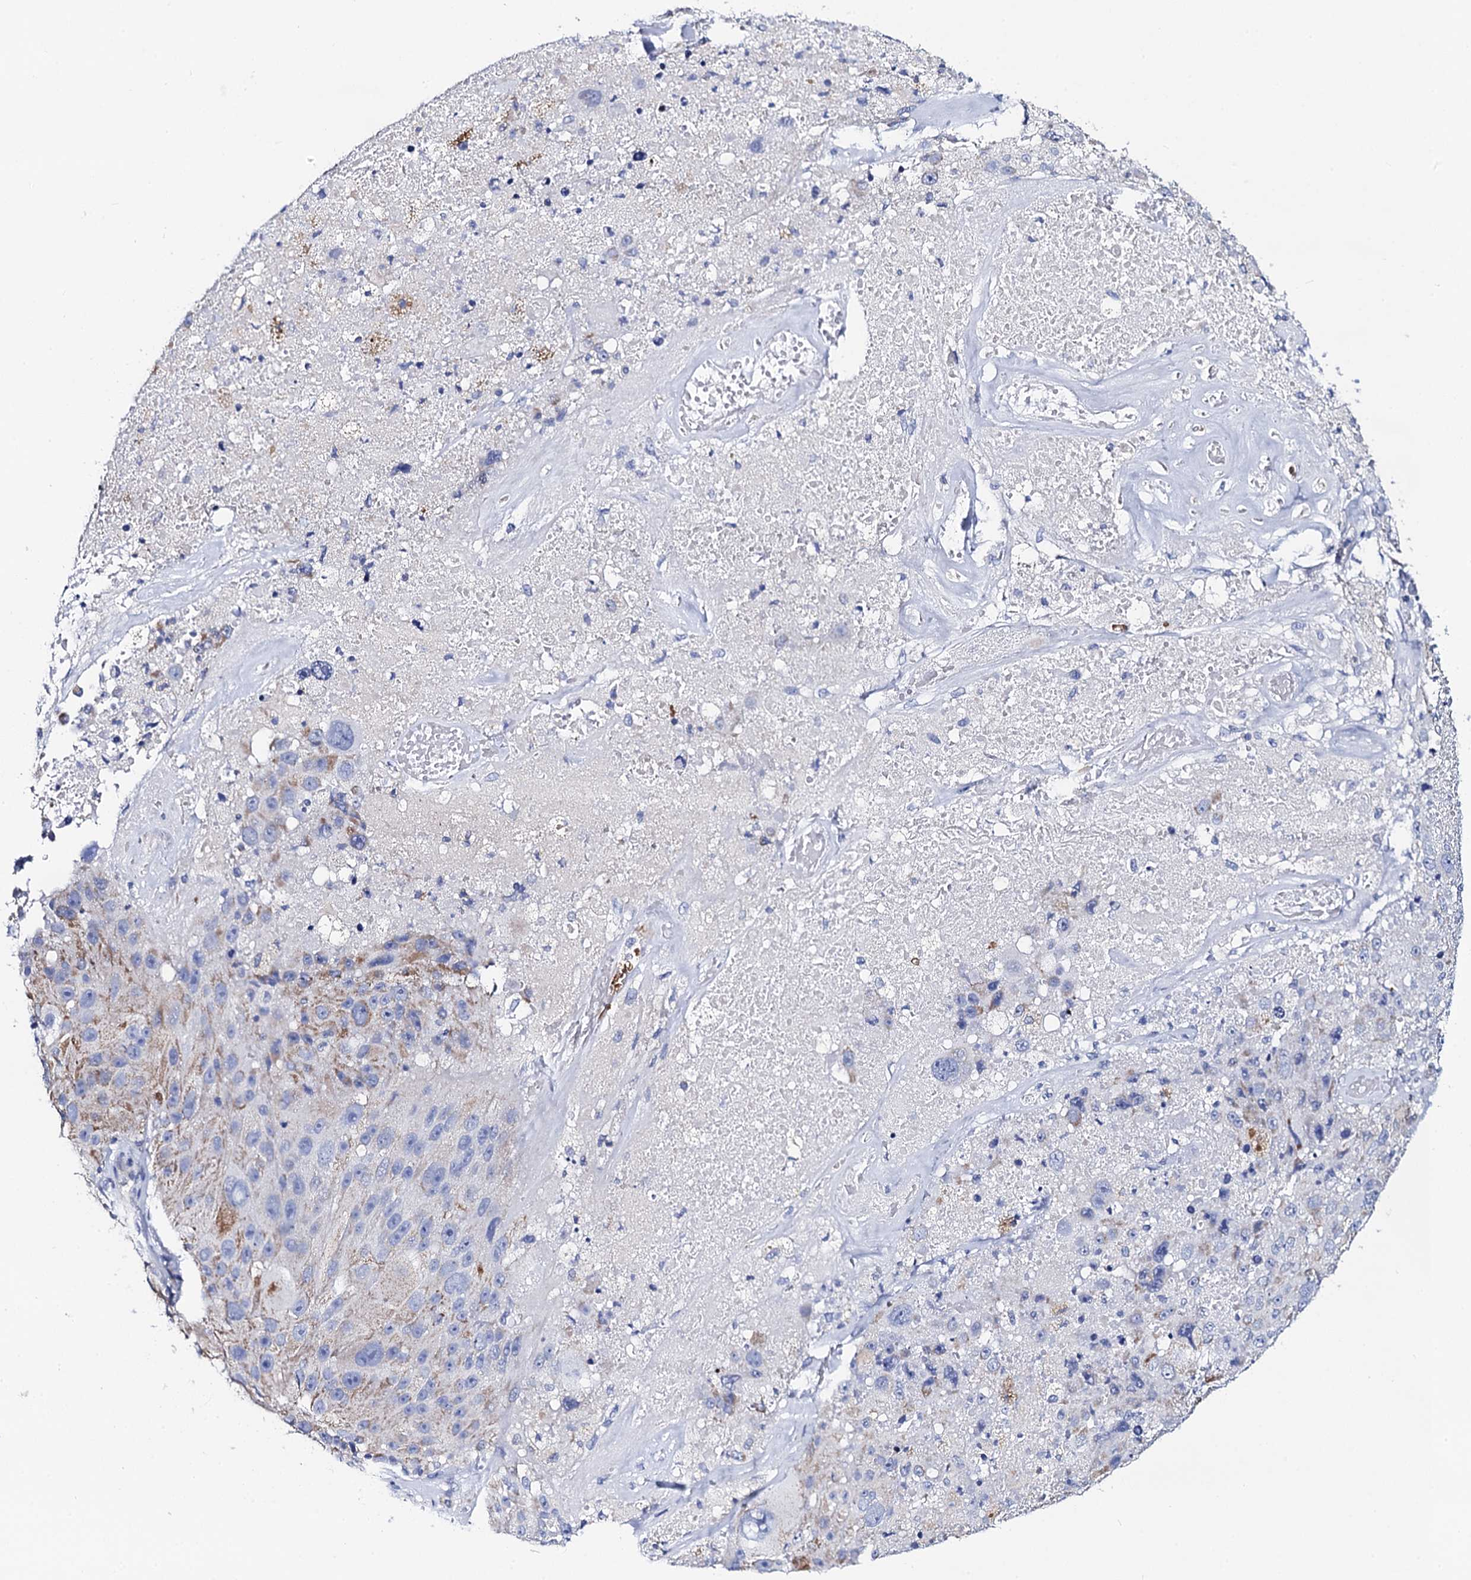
{"staining": {"intensity": "moderate", "quantity": "<25%", "location": "cytoplasmic/membranous"}, "tissue": "melanoma", "cell_type": "Tumor cells", "image_type": "cancer", "snomed": [{"axis": "morphology", "description": "Malignant melanoma, Metastatic site"}, {"axis": "topography", "description": "Lymph node"}], "caption": "Immunohistochemical staining of human melanoma demonstrates low levels of moderate cytoplasmic/membranous expression in approximately <25% of tumor cells.", "gene": "ACADSB", "patient": {"sex": "male", "age": 62}}